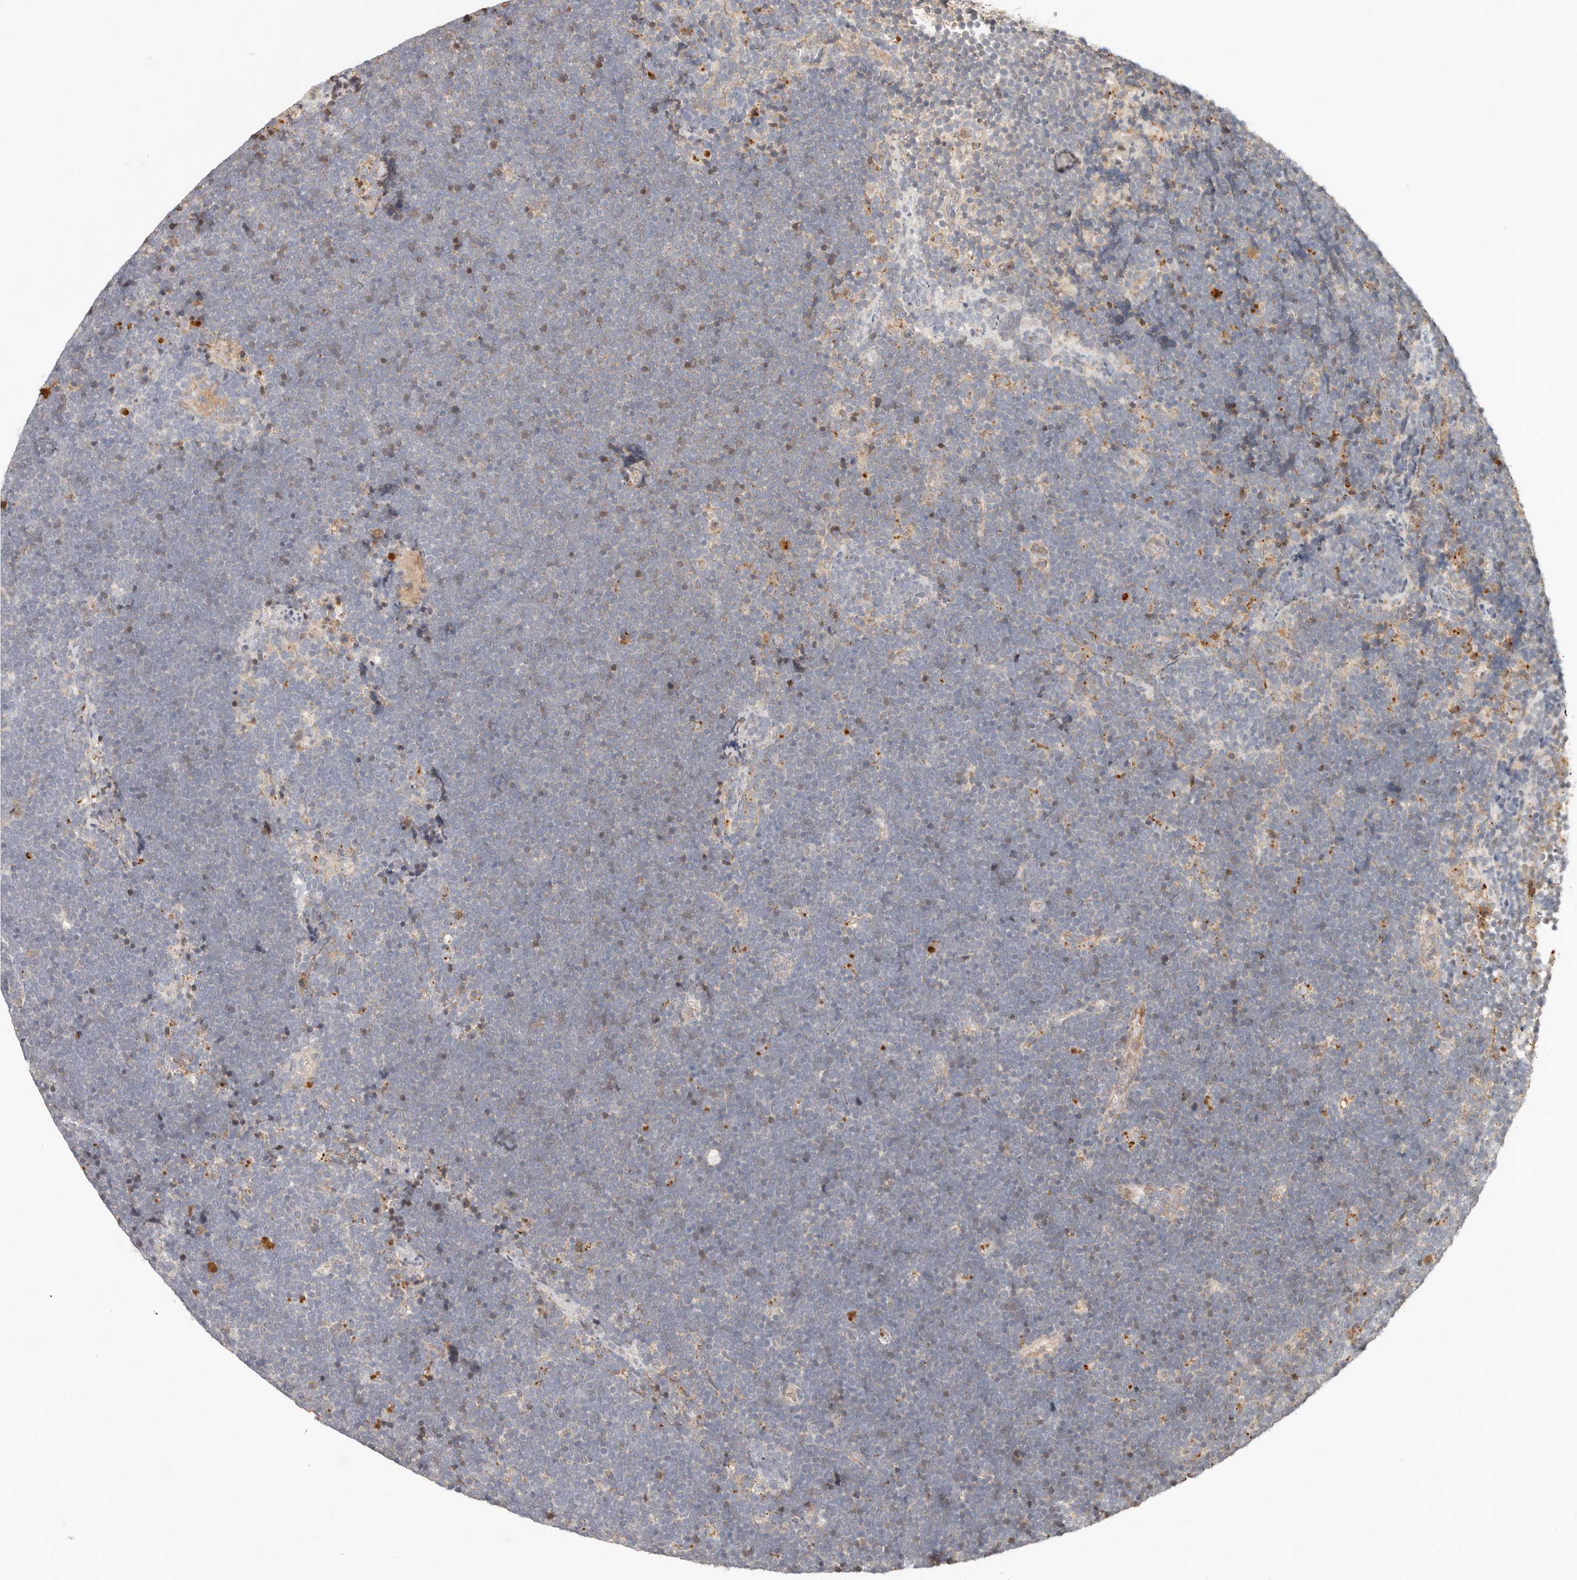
{"staining": {"intensity": "negative", "quantity": "none", "location": "none"}, "tissue": "lymphoma", "cell_type": "Tumor cells", "image_type": "cancer", "snomed": [{"axis": "morphology", "description": "Malignant lymphoma, non-Hodgkin's type, High grade"}, {"axis": "topography", "description": "Lymph node"}], "caption": "Immunohistochemical staining of lymphoma displays no significant expression in tumor cells.", "gene": "ZRANB1", "patient": {"sex": "male", "age": 13}}